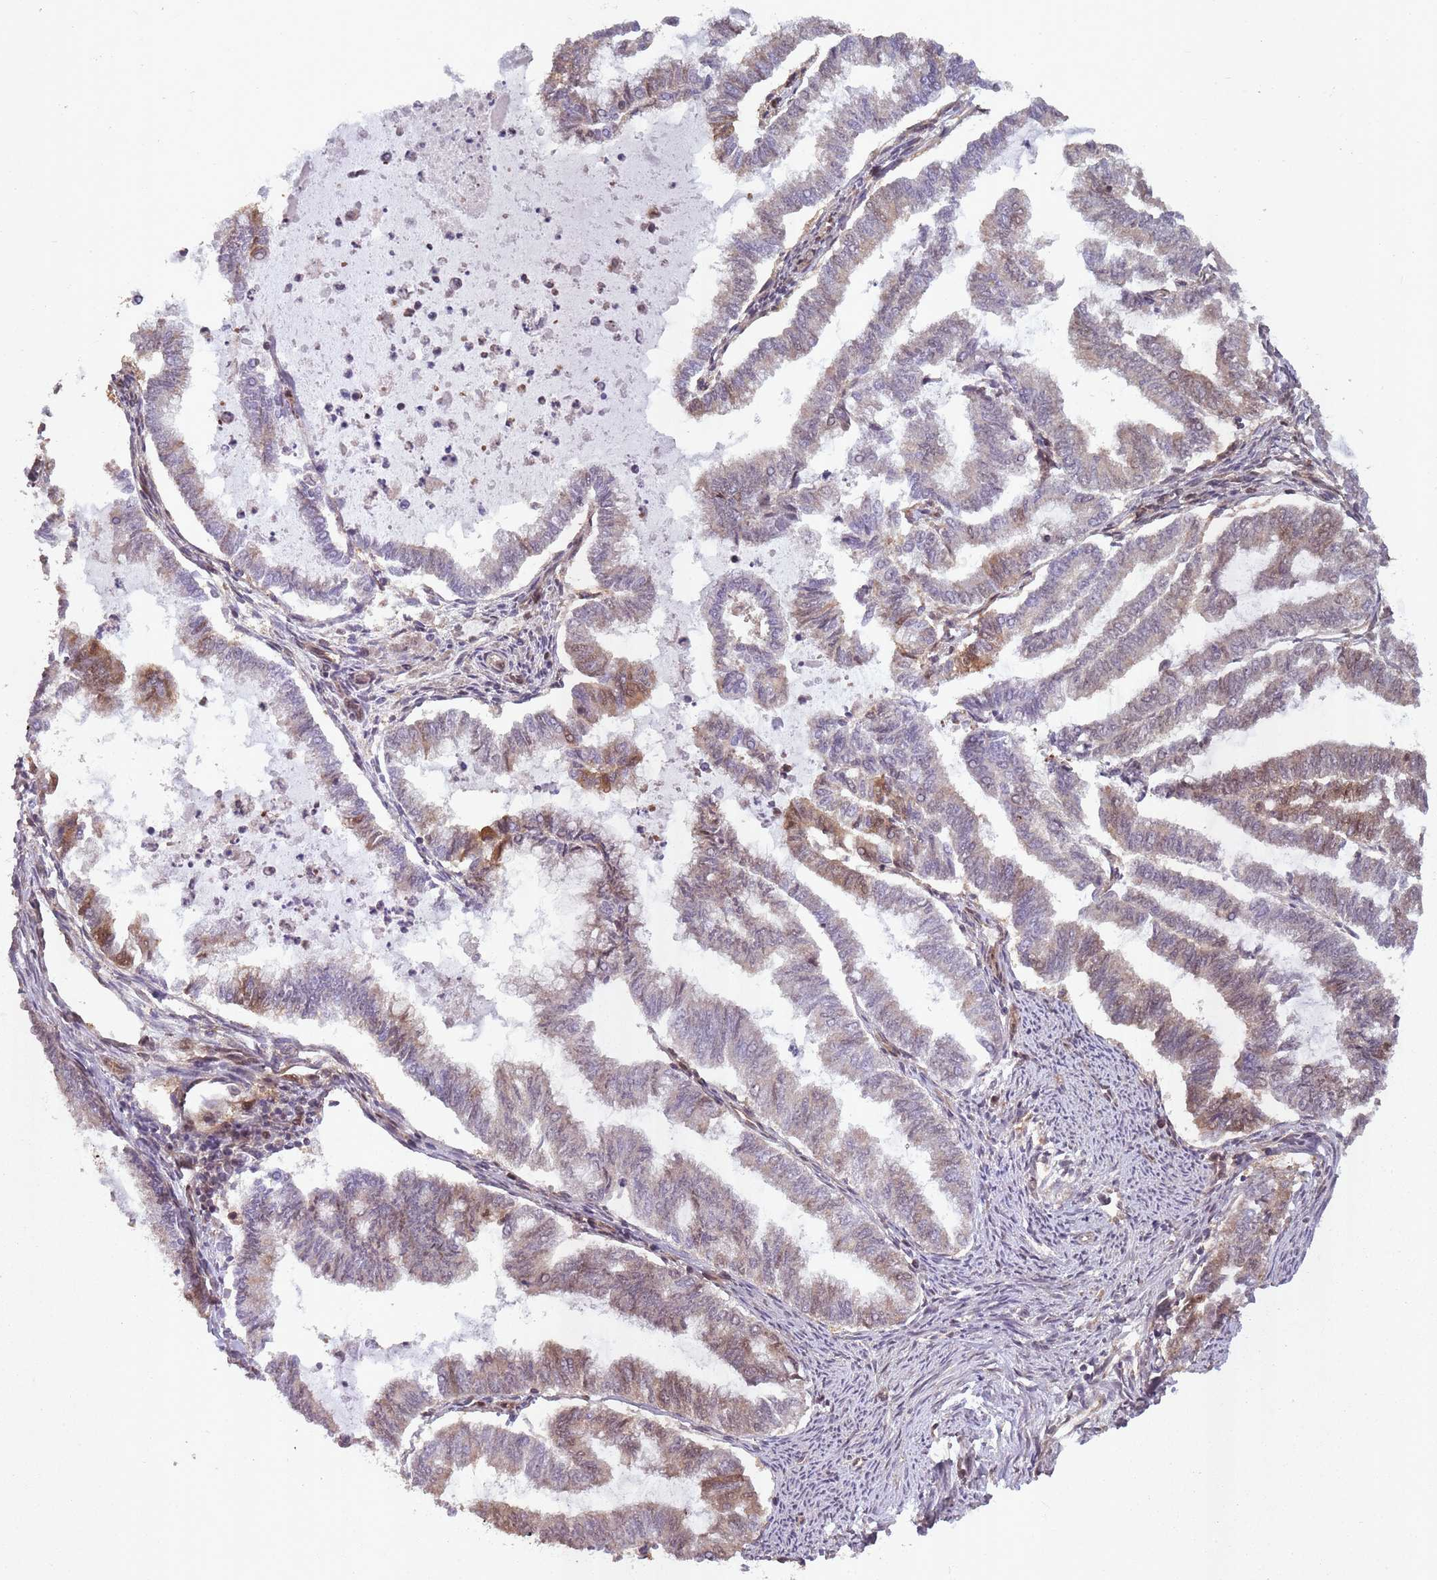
{"staining": {"intensity": "moderate", "quantity": "25%-75%", "location": "cytoplasmic/membranous,nuclear"}, "tissue": "endometrial cancer", "cell_type": "Tumor cells", "image_type": "cancer", "snomed": [{"axis": "morphology", "description": "Adenocarcinoma, NOS"}, {"axis": "topography", "description": "Endometrium"}], "caption": "Protein analysis of adenocarcinoma (endometrial) tissue reveals moderate cytoplasmic/membranous and nuclear expression in about 25%-75% of tumor cells.", "gene": "PPP6R3", "patient": {"sex": "female", "age": 79}}